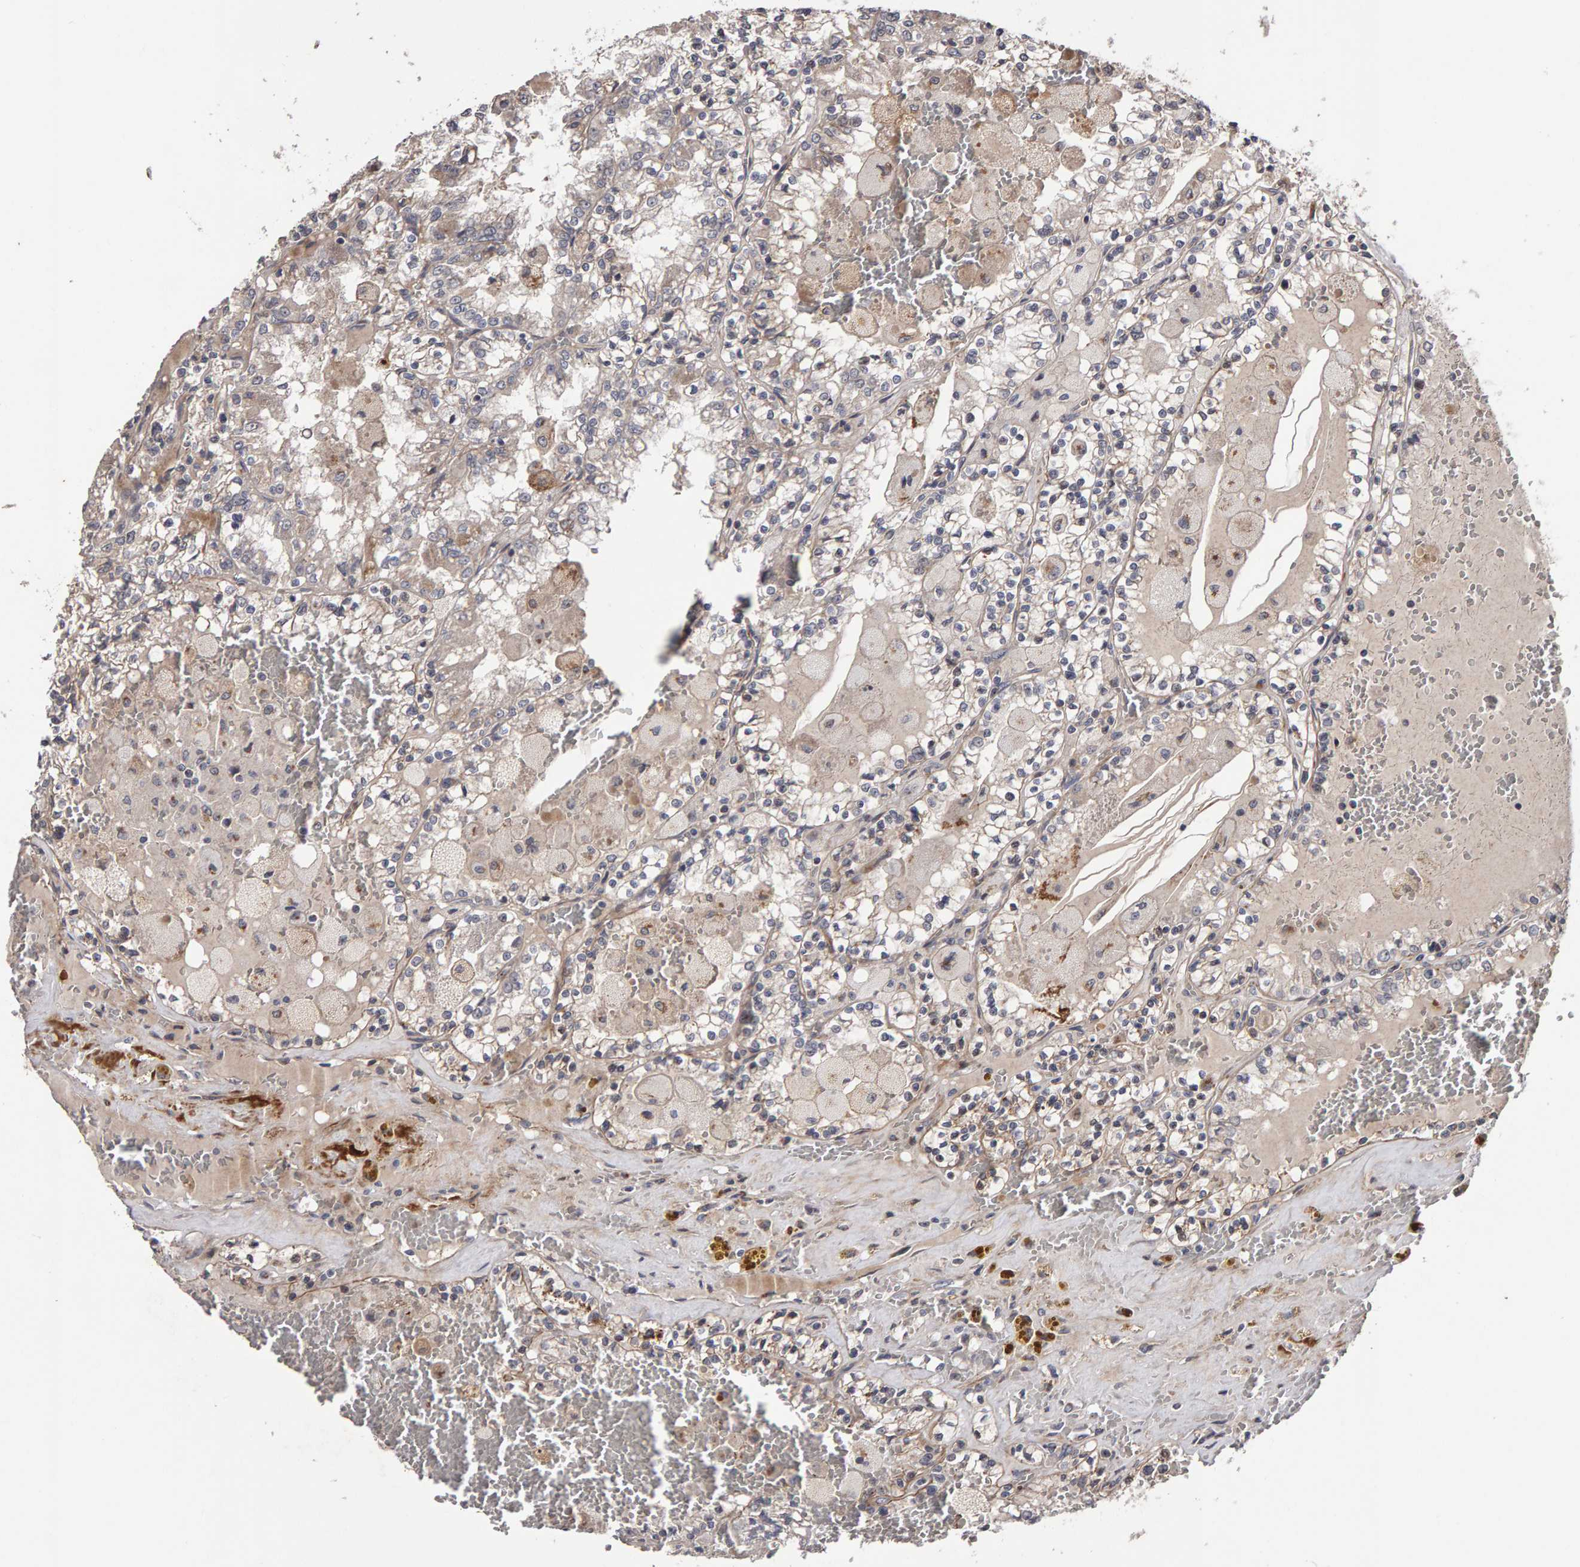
{"staining": {"intensity": "negative", "quantity": "none", "location": "none"}, "tissue": "renal cancer", "cell_type": "Tumor cells", "image_type": "cancer", "snomed": [{"axis": "morphology", "description": "Adenocarcinoma, NOS"}, {"axis": "topography", "description": "Kidney"}], "caption": "Renal adenocarcinoma was stained to show a protein in brown. There is no significant expression in tumor cells.", "gene": "CANT1", "patient": {"sex": "female", "age": 56}}